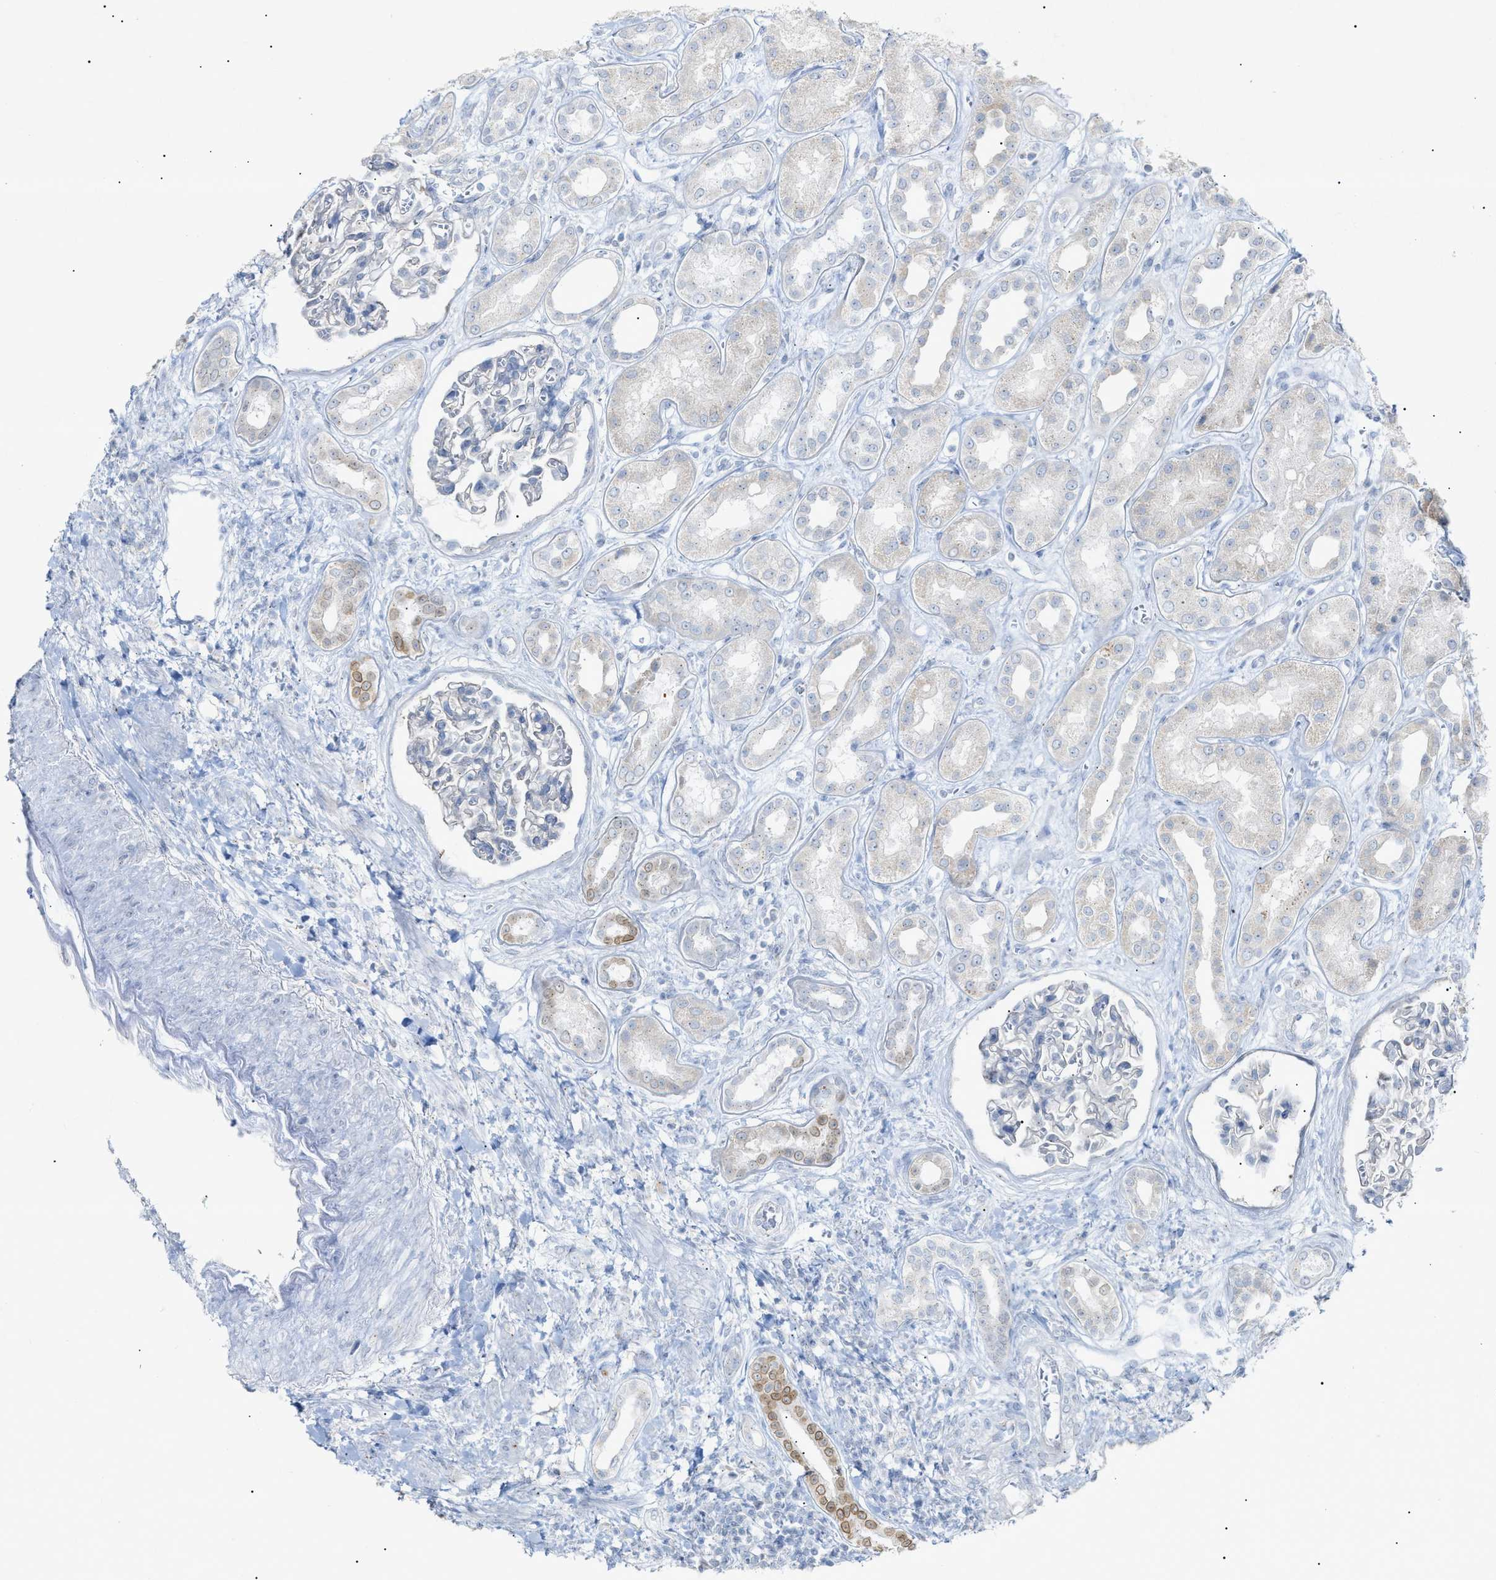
{"staining": {"intensity": "negative", "quantity": "none", "location": "none"}, "tissue": "kidney", "cell_type": "Cells in glomeruli", "image_type": "normal", "snomed": [{"axis": "morphology", "description": "Normal tissue, NOS"}, {"axis": "topography", "description": "Kidney"}], "caption": "Cells in glomeruli are negative for protein expression in benign human kidney. Nuclei are stained in blue.", "gene": "SLC25A31", "patient": {"sex": "male", "age": 59}}